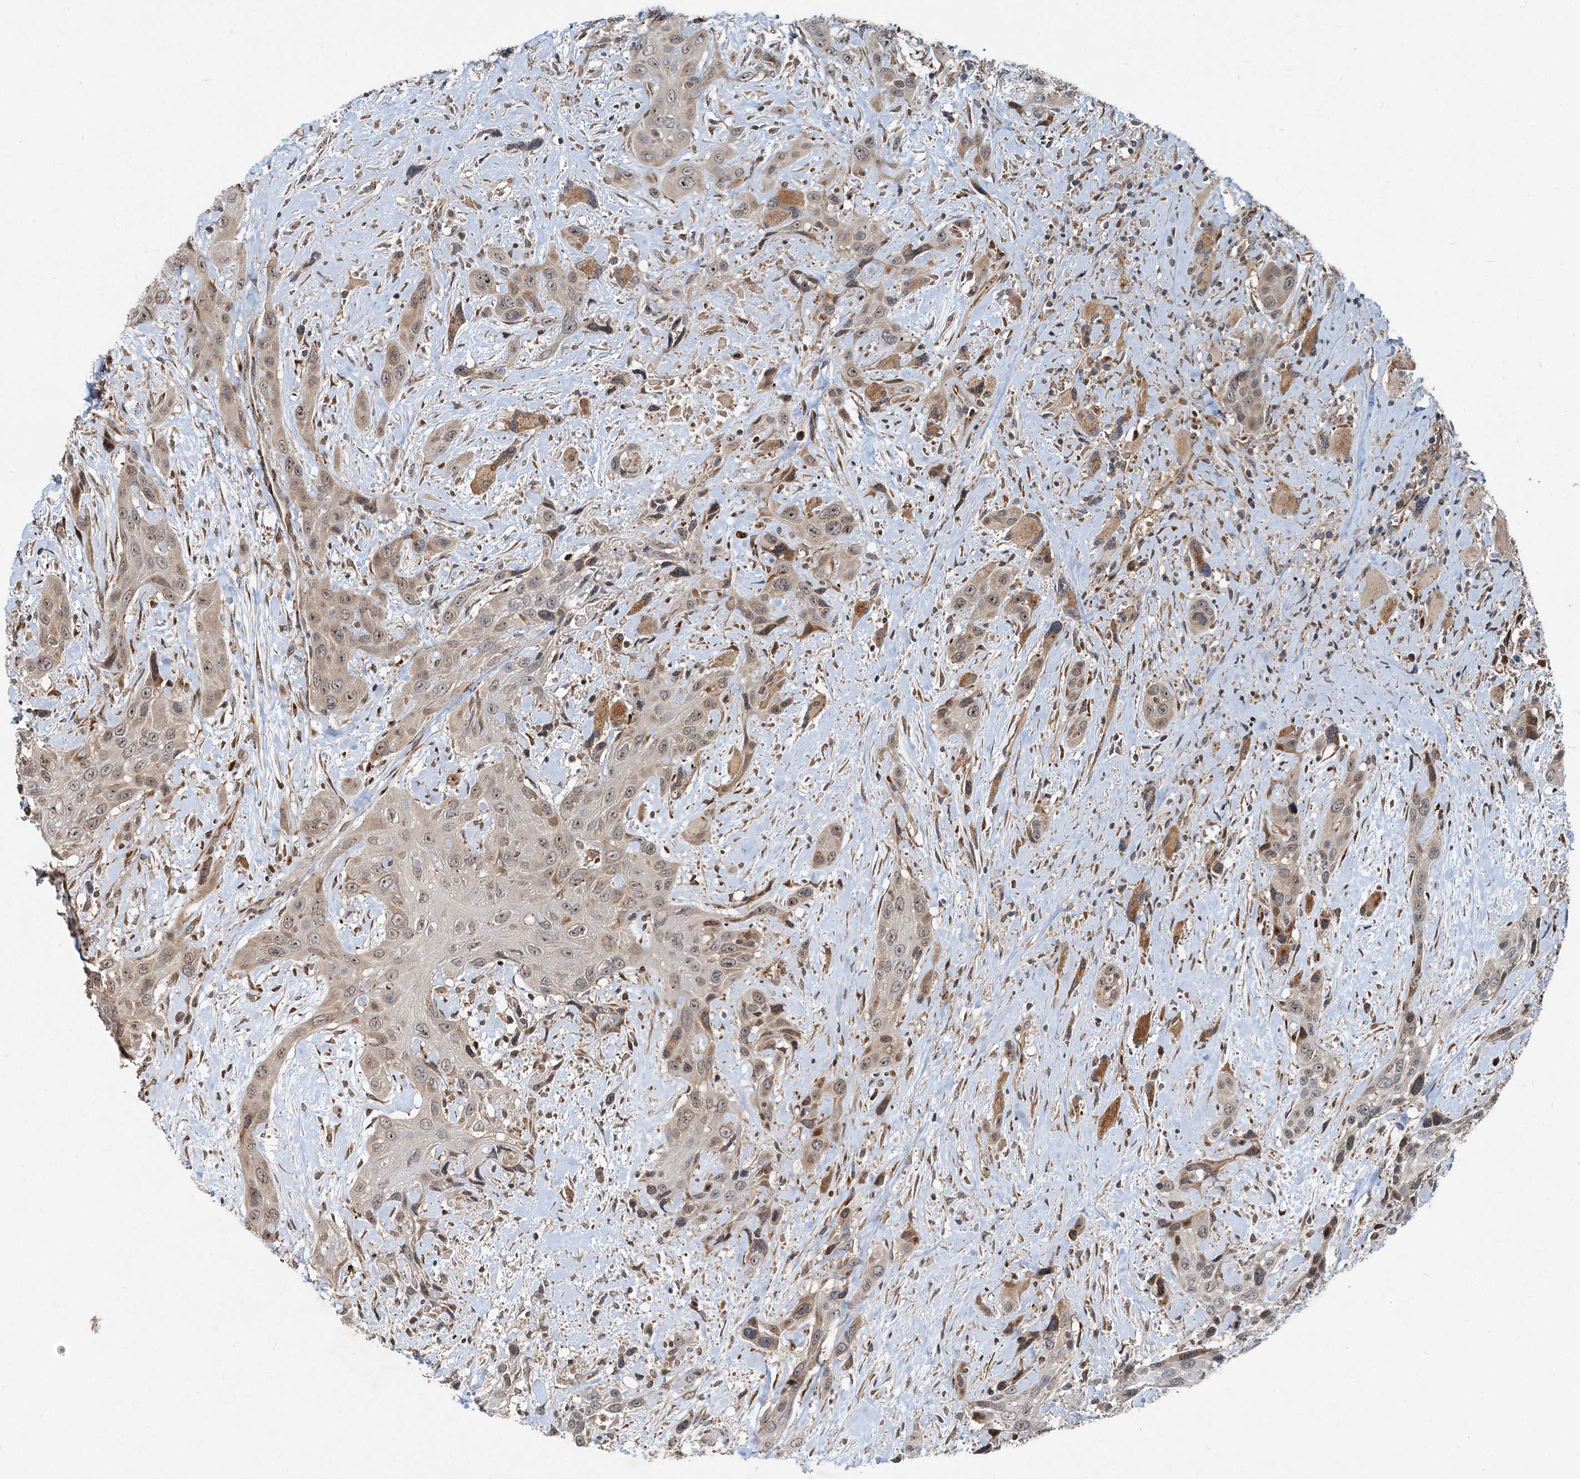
{"staining": {"intensity": "weak", "quantity": ">75%", "location": "cytoplasmic/membranous,nuclear"}, "tissue": "head and neck cancer", "cell_type": "Tumor cells", "image_type": "cancer", "snomed": [{"axis": "morphology", "description": "Squamous cell carcinoma, NOS"}, {"axis": "topography", "description": "Head-Neck"}], "caption": "IHC photomicrograph of head and neck cancer stained for a protein (brown), which demonstrates low levels of weak cytoplasmic/membranous and nuclear positivity in approximately >75% of tumor cells.", "gene": "CEP68", "patient": {"sex": "male", "age": 81}}